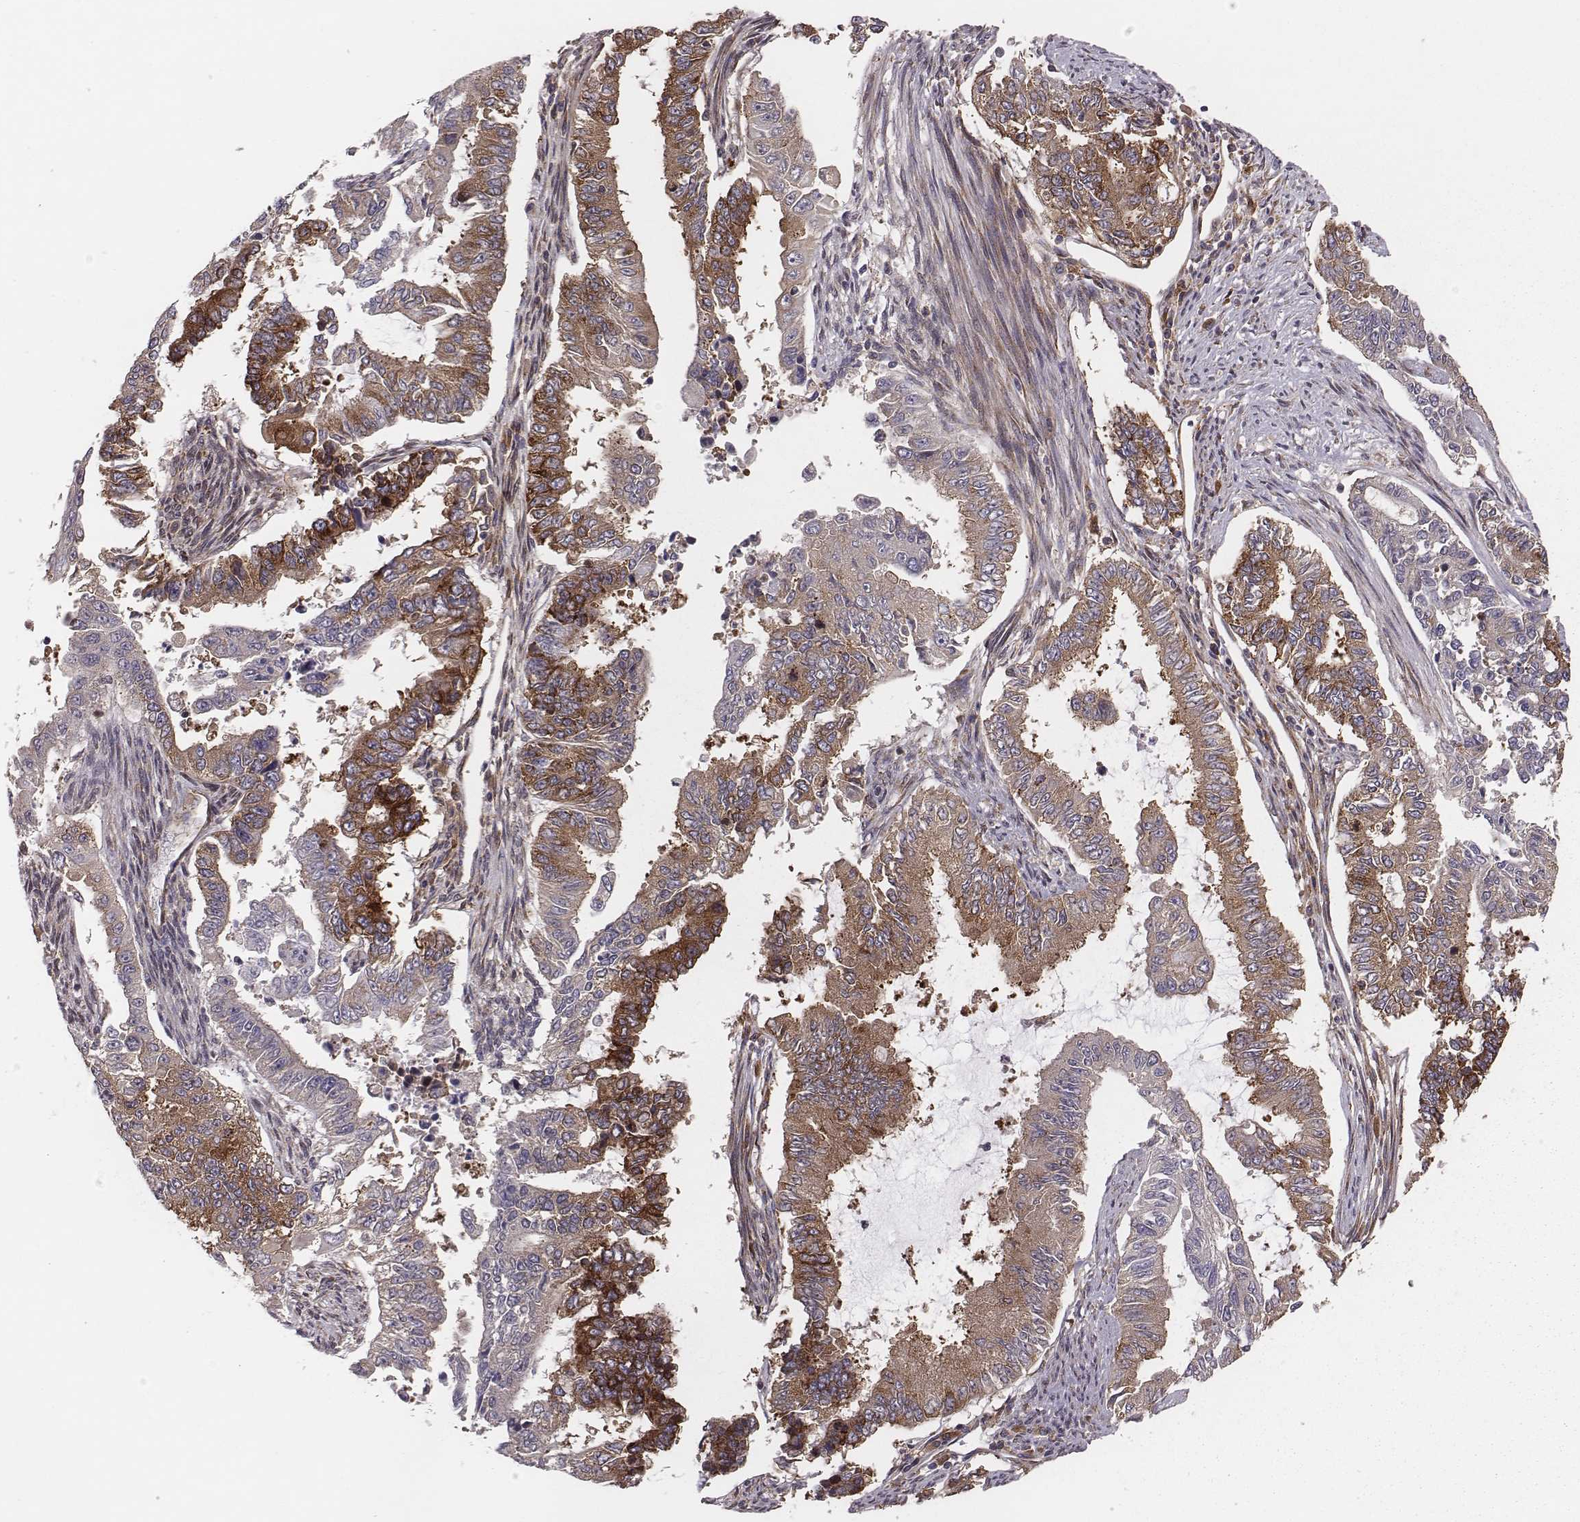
{"staining": {"intensity": "moderate", "quantity": "25%-75%", "location": "cytoplasmic/membranous"}, "tissue": "endometrial cancer", "cell_type": "Tumor cells", "image_type": "cancer", "snomed": [{"axis": "morphology", "description": "Adenocarcinoma, NOS"}, {"axis": "topography", "description": "Uterus"}], "caption": "Immunohistochemical staining of human endometrial cancer (adenocarcinoma) demonstrates medium levels of moderate cytoplasmic/membranous protein staining in about 25%-75% of tumor cells. (DAB IHC with brightfield microscopy, high magnification).", "gene": "TXLNA", "patient": {"sex": "female", "age": 59}}